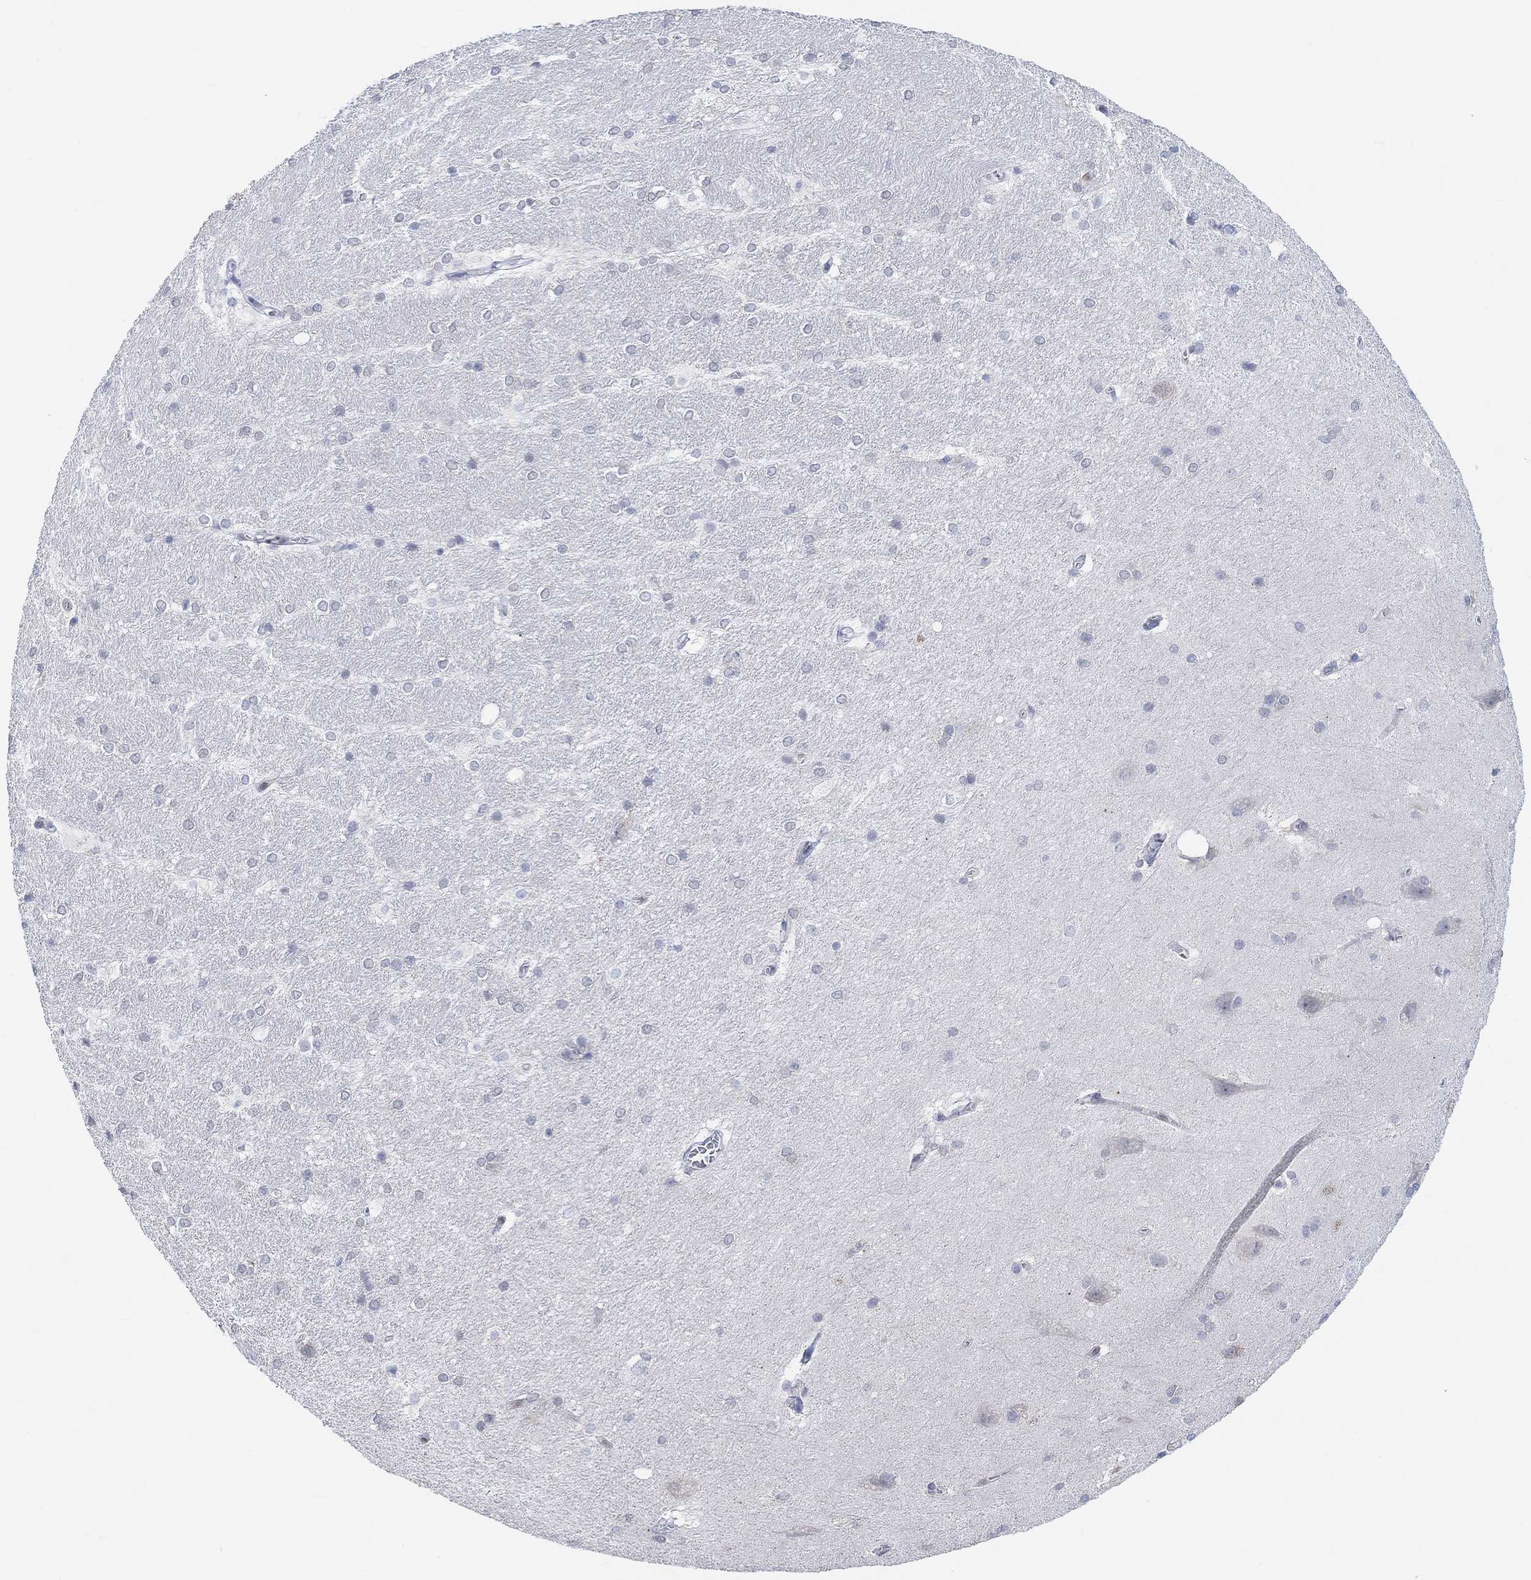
{"staining": {"intensity": "negative", "quantity": "none", "location": "none"}, "tissue": "hippocampus", "cell_type": "Glial cells", "image_type": "normal", "snomed": [{"axis": "morphology", "description": "Normal tissue, NOS"}, {"axis": "topography", "description": "Cerebral cortex"}, {"axis": "topography", "description": "Hippocampus"}], "caption": "Hippocampus stained for a protein using immunohistochemistry displays no positivity glial cells.", "gene": "MUC1", "patient": {"sex": "female", "age": 19}}